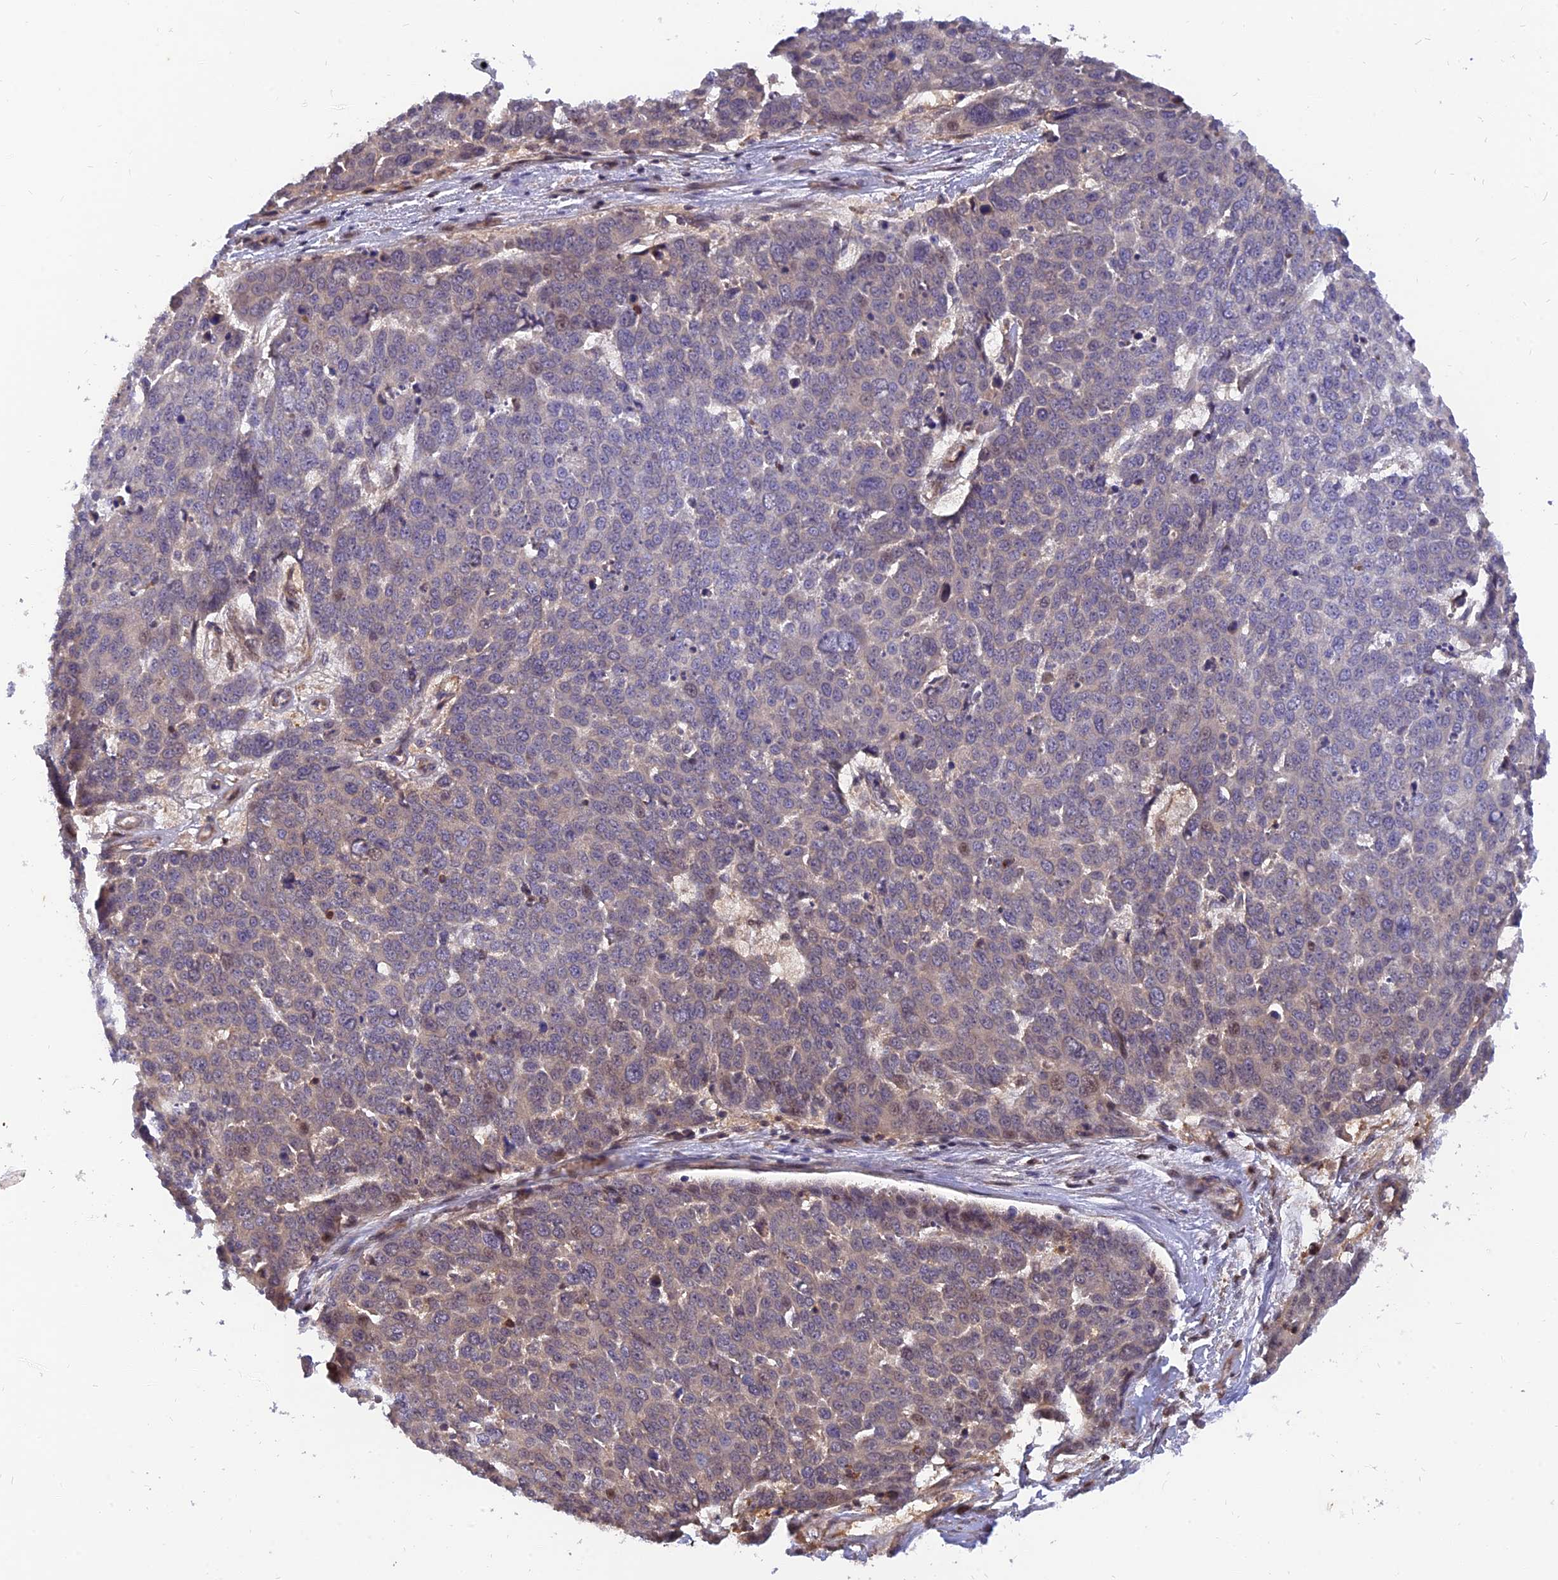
{"staining": {"intensity": "weak", "quantity": "<25%", "location": "cytoplasmic/membranous"}, "tissue": "skin cancer", "cell_type": "Tumor cells", "image_type": "cancer", "snomed": [{"axis": "morphology", "description": "Squamous cell carcinoma, NOS"}, {"axis": "topography", "description": "Skin"}], "caption": "Human skin squamous cell carcinoma stained for a protein using immunohistochemistry (IHC) reveals no expression in tumor cells.", "gene": "WDR41", "patient": {"sex": "male", "age": 71}}